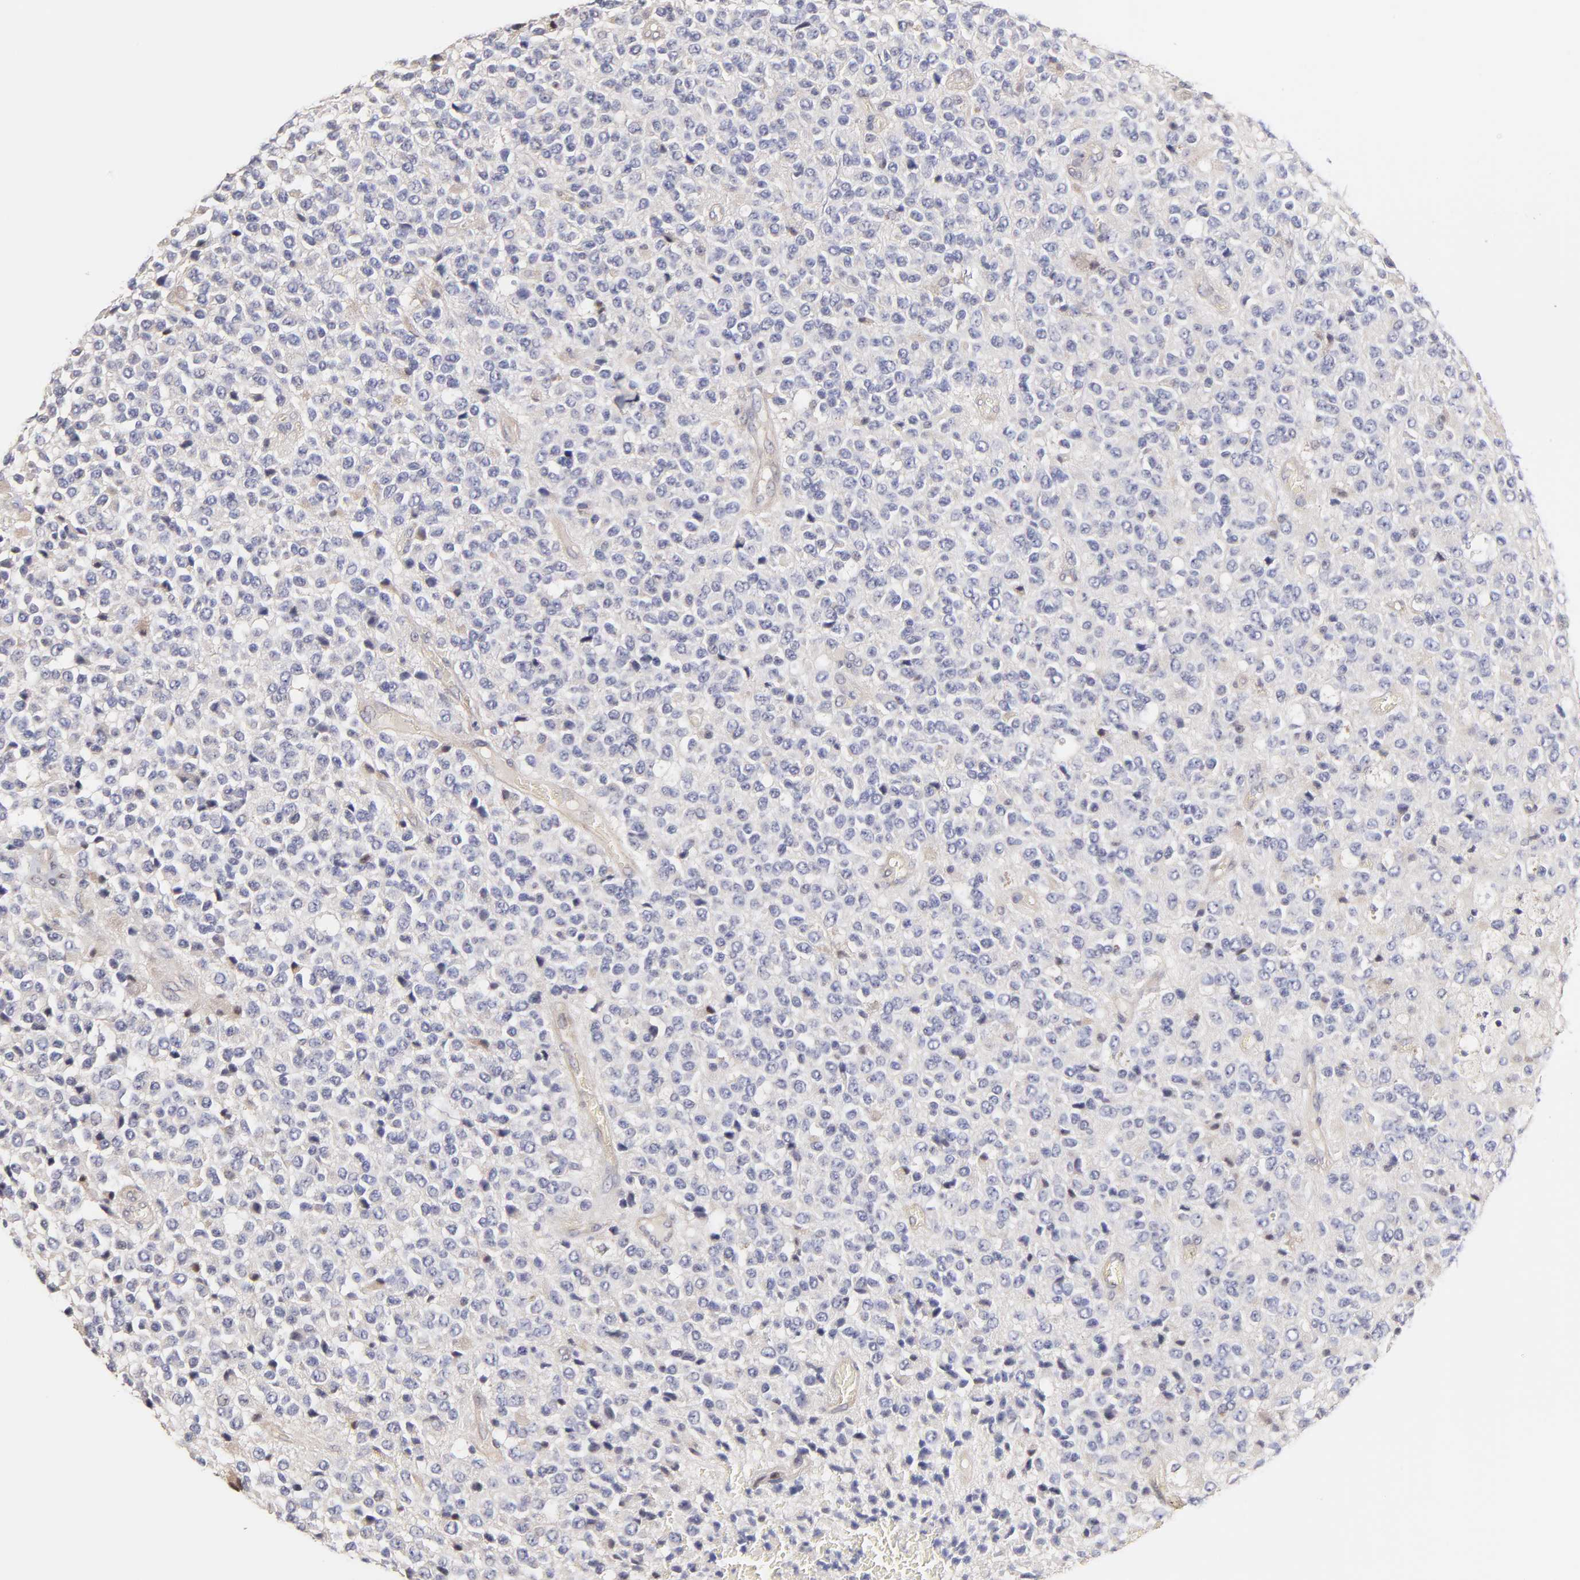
{"staining": {"intensity": "weak", "quantity": "<25%", "location": "cytoplasmic/membranous"}, "tissue": "glioma", "cell_type": "Tumor cells", "image_type": "cancer", "snomed": [{"axis": "morphology", "description": "Glioma, malignant, High grade"}, {"axis": "topography", "description": "pancreas cauda"}], "caption": "This image is of high-grade glioma (malignant) stained with immunohistochemistry (IHC) to label a protein in brown with the nuclei are counter-stained blue. There is no staining in tumor cells.", "gene": "ZNF10", "patient": {"sex": "male", "age": 60}}